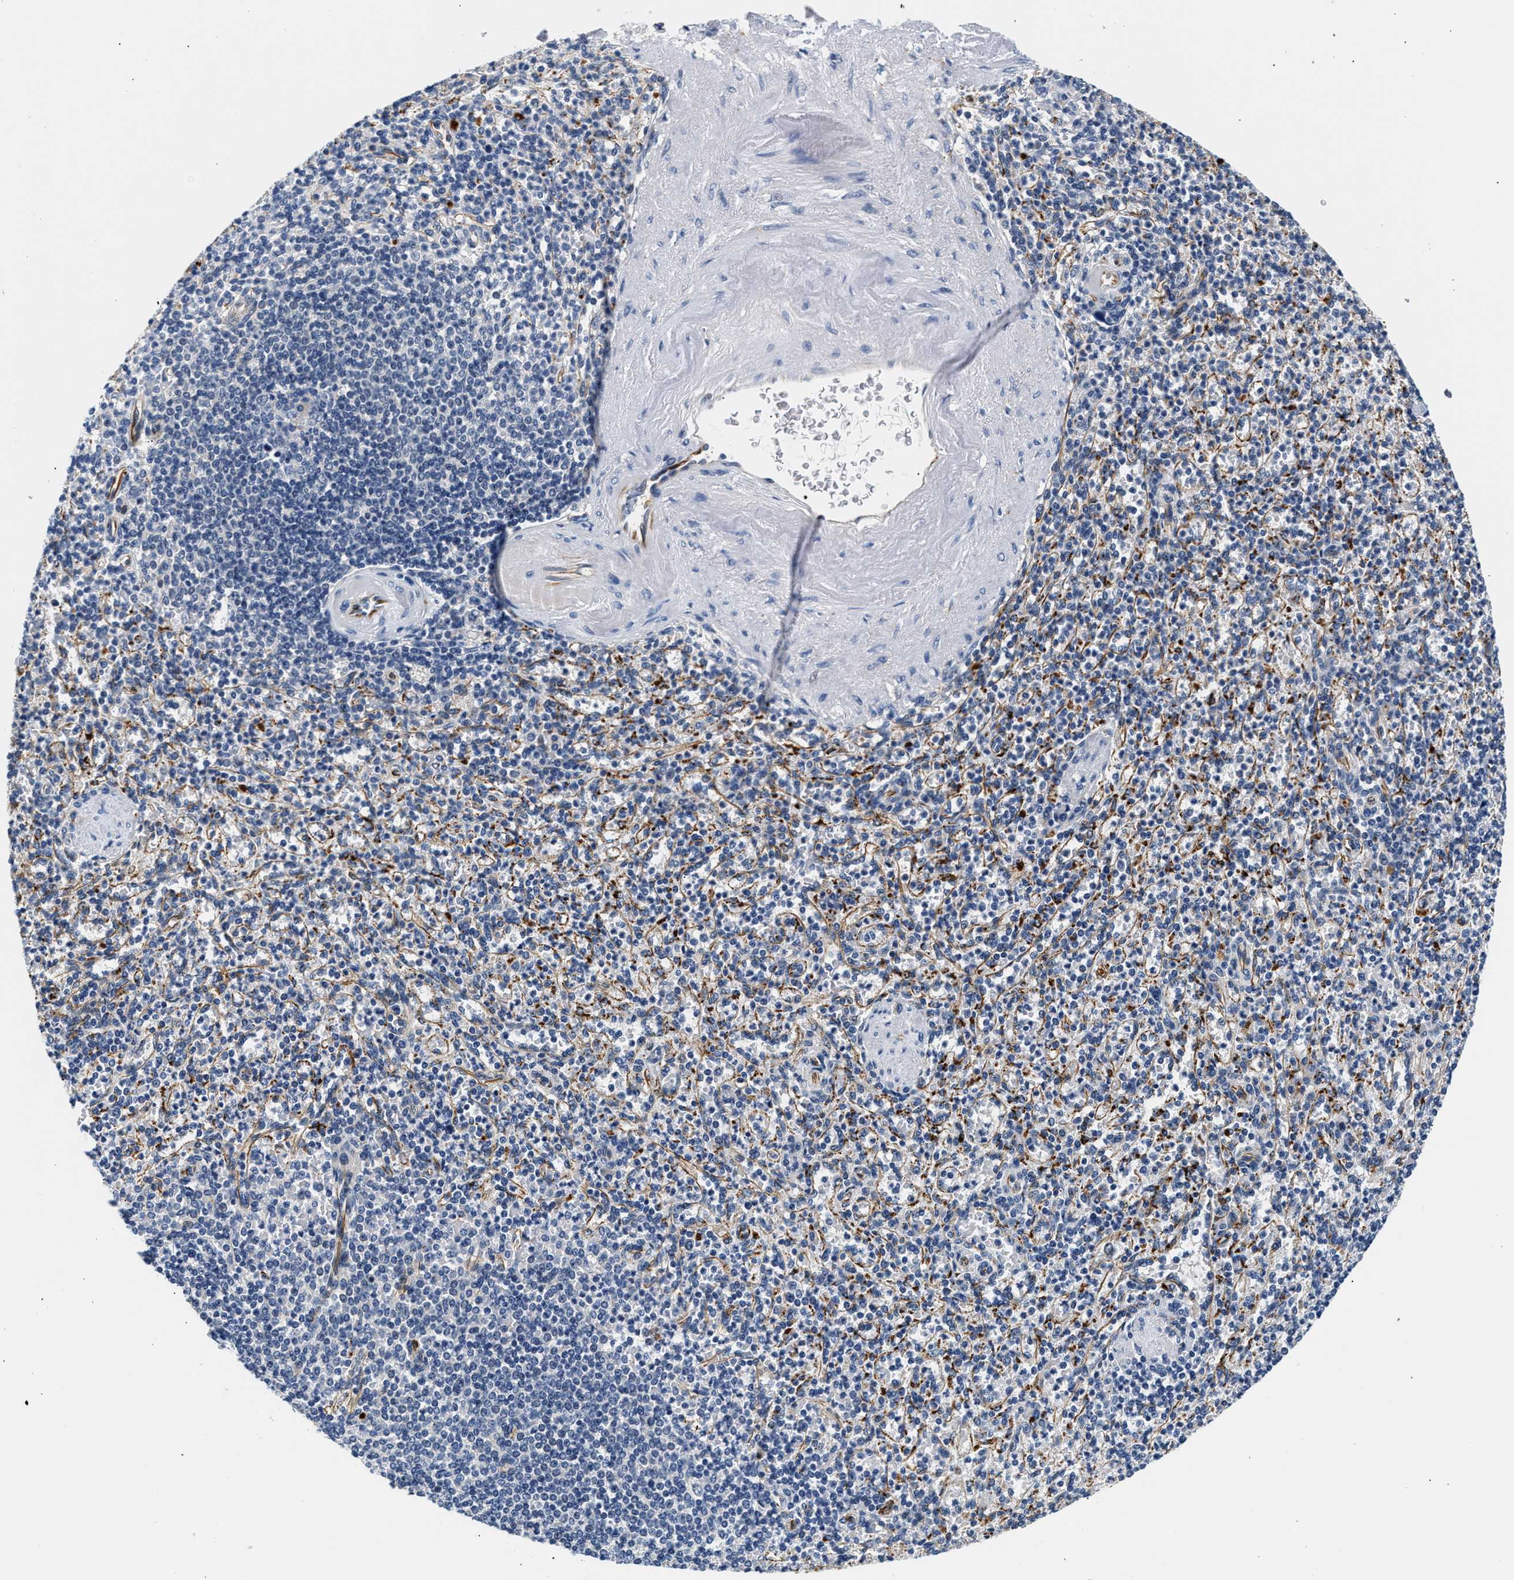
{"staining": {"intensity": "negative", "quantity": "none", "location": "none"}, "tissue": "spleen", "cell_type": "Cells in red pulp", "image_type": "normal", "snomed": [{"axis": "morphology", "description": "Normal tissue, NOS"}, {"axis": "topography", "description": "Spleen"}], "caption": "DAB immunohistochemical staining of benign spleen displays no significant expression in cells in red pulp.", "gene": "MED22", "patient": {"sex": "female", "age": 74}}